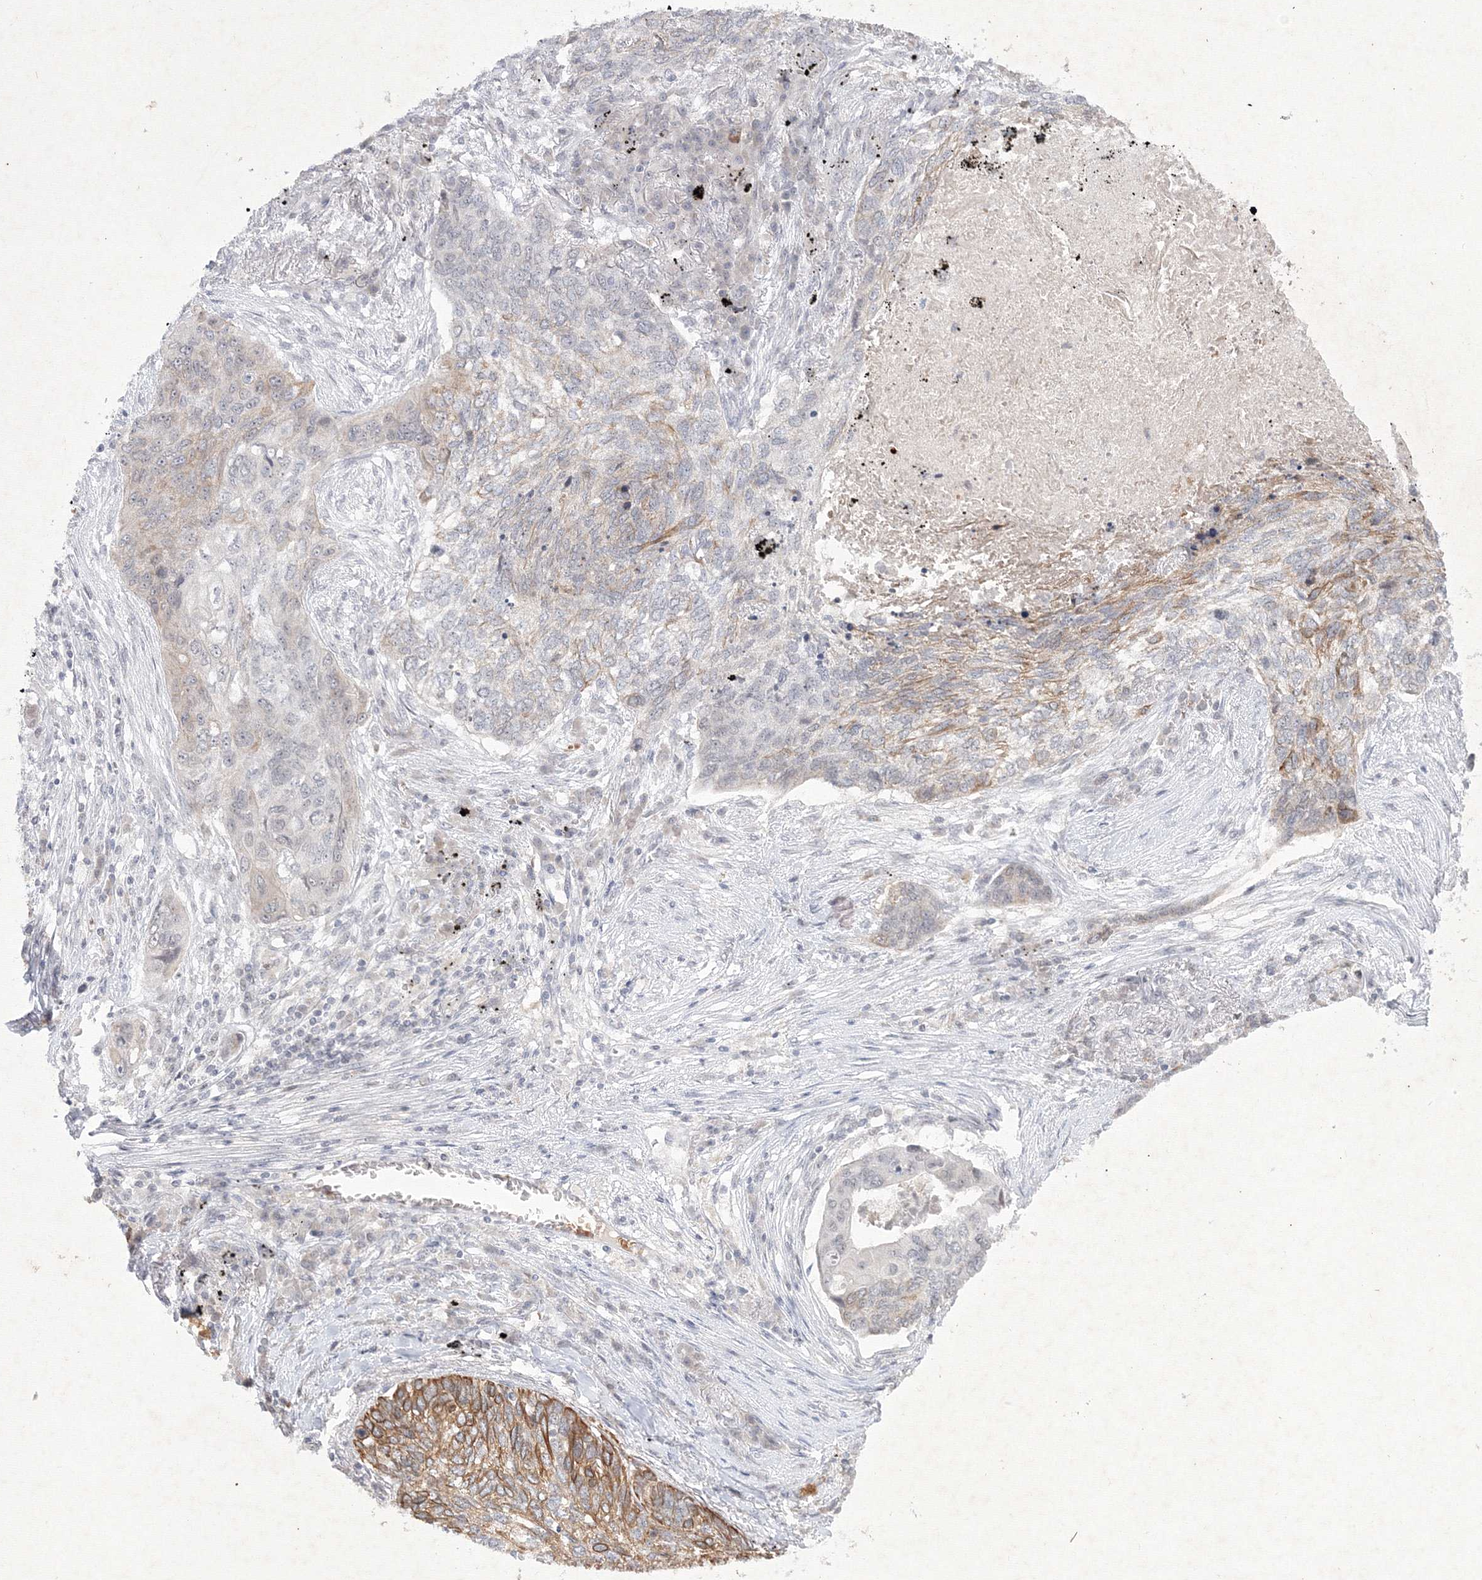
{"staining": {"intensity": "weak", "quantity": "<25%", "location": "cytoplasmic/membranous"}, "tissue": "lung cancer", "cell_type": "Tumor cells", "image_type": "cancer", "snomed": [{"axis": "morphology", "description": "Squamous cell carcinoma, NOS"}, {"axis": "topography", "description": "Lung"}], "caption": "Immunohistochemical staining of lung squamous cell carcinoma demonstrates no significant positivity in tumor cells. (DAB IHC visualized using brightfield microscopy, high magnification).", "gene": "NXPE3", "patient": {"sex": "female", "age": 63}}